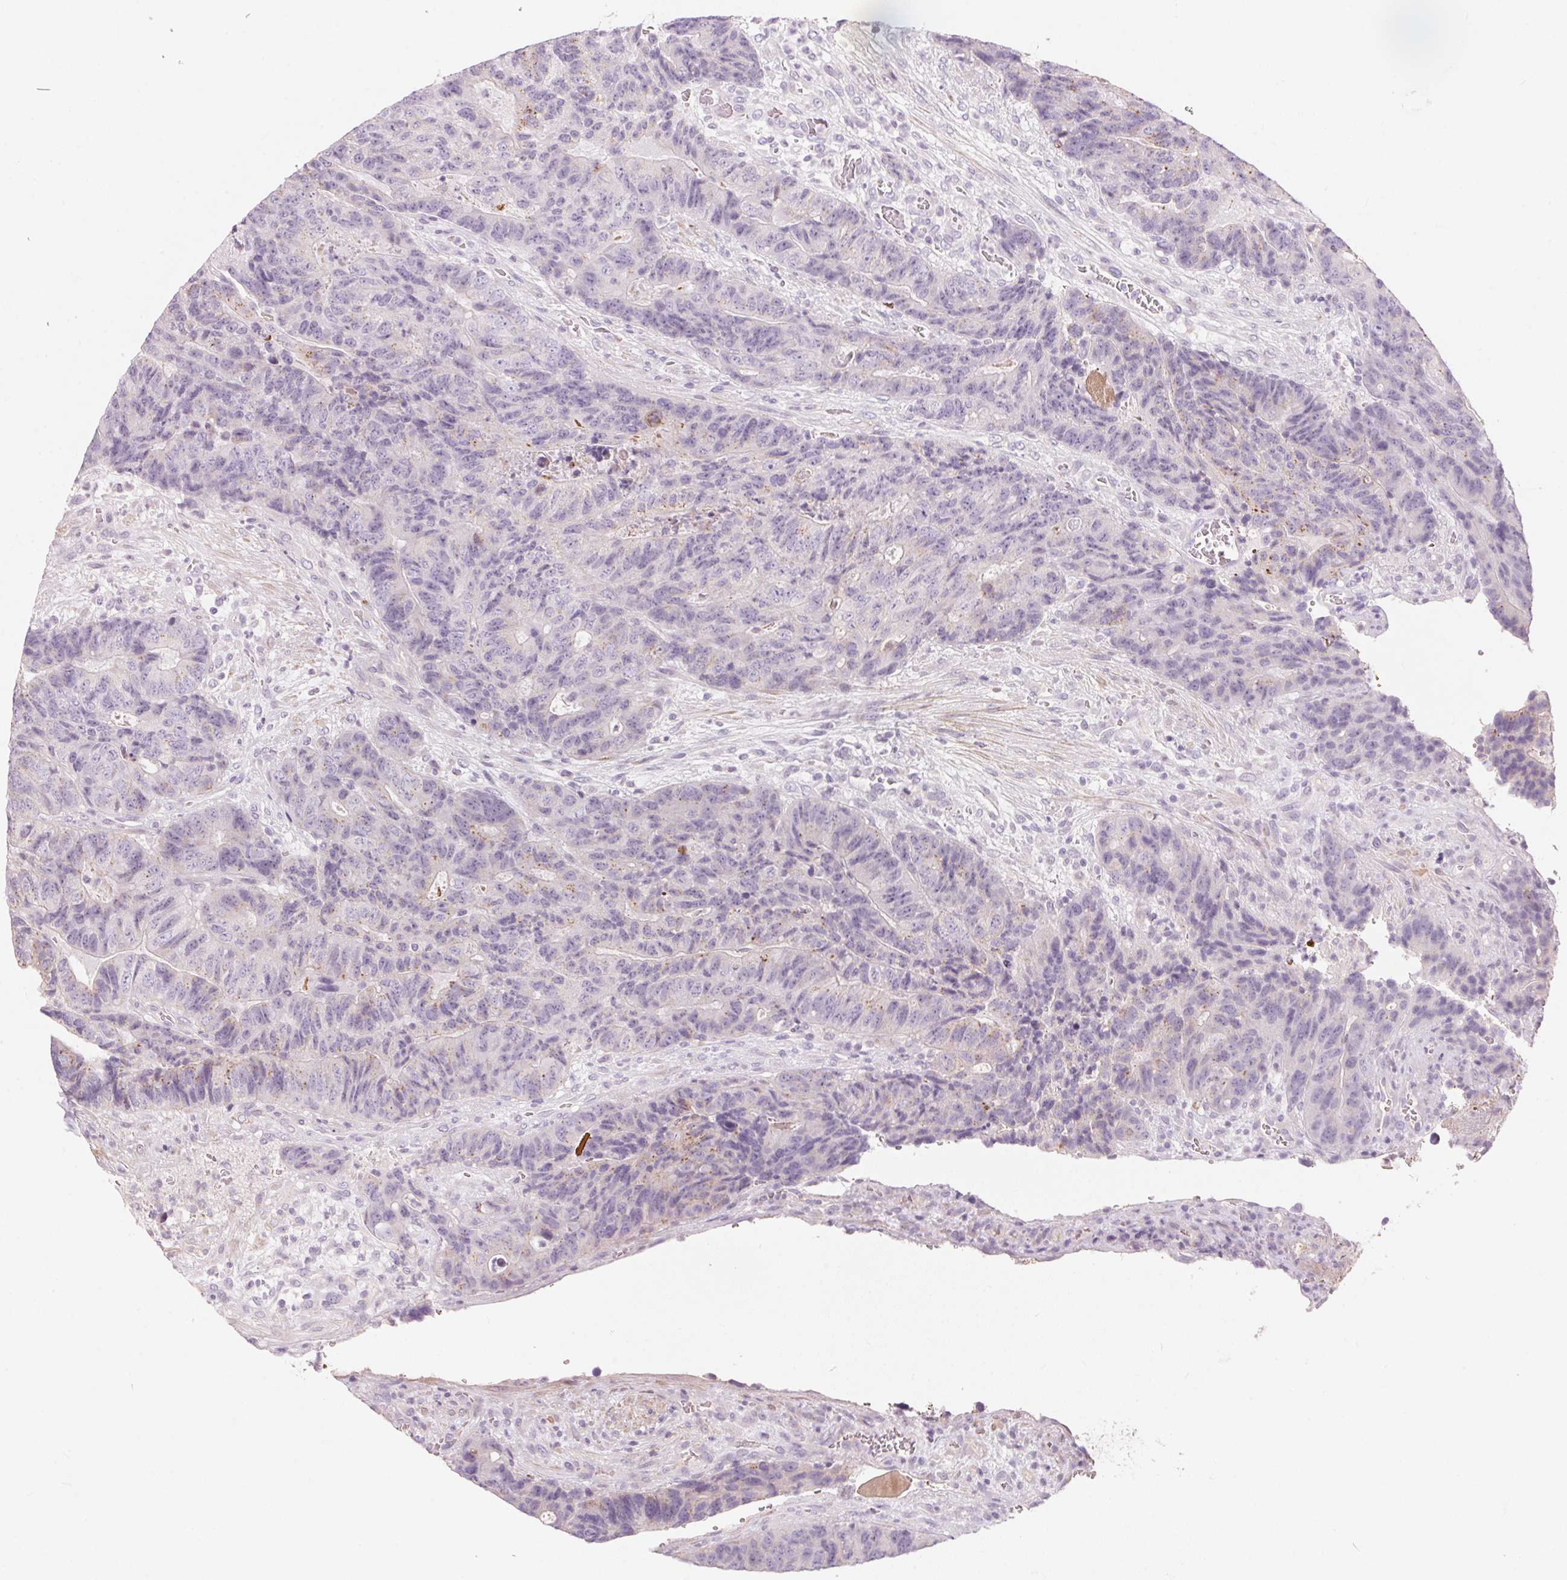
{"staining": {"intensity": "weak", "quantity": "<25%", "location": "cytoplasmic/membranous"}, "tissue": "colorectal cancer", "cell_type": "Tumor cells", "image_type": "cancer", "snomed": [{"axis": "morphology", "description": "Normal tissue, NOS"}, {"axis": "morphology", "description": "Adenocarcinoma, NOS"}, {"axis": "topography", "description": "Colon"}], "caption": "Immunohistochemical staining of human adenocarcinoma (colorectal) shows no significant positivity in tumor cells. The staining was performed using DAB (3,3'-diaminobenzidine) to visualize the protein expression in brown, while the nuclei were stained in blue with hematoxylin (Magnification: 20x).", "gene": "DRAM2", "patient": {"sex": "female", "age": 48}}